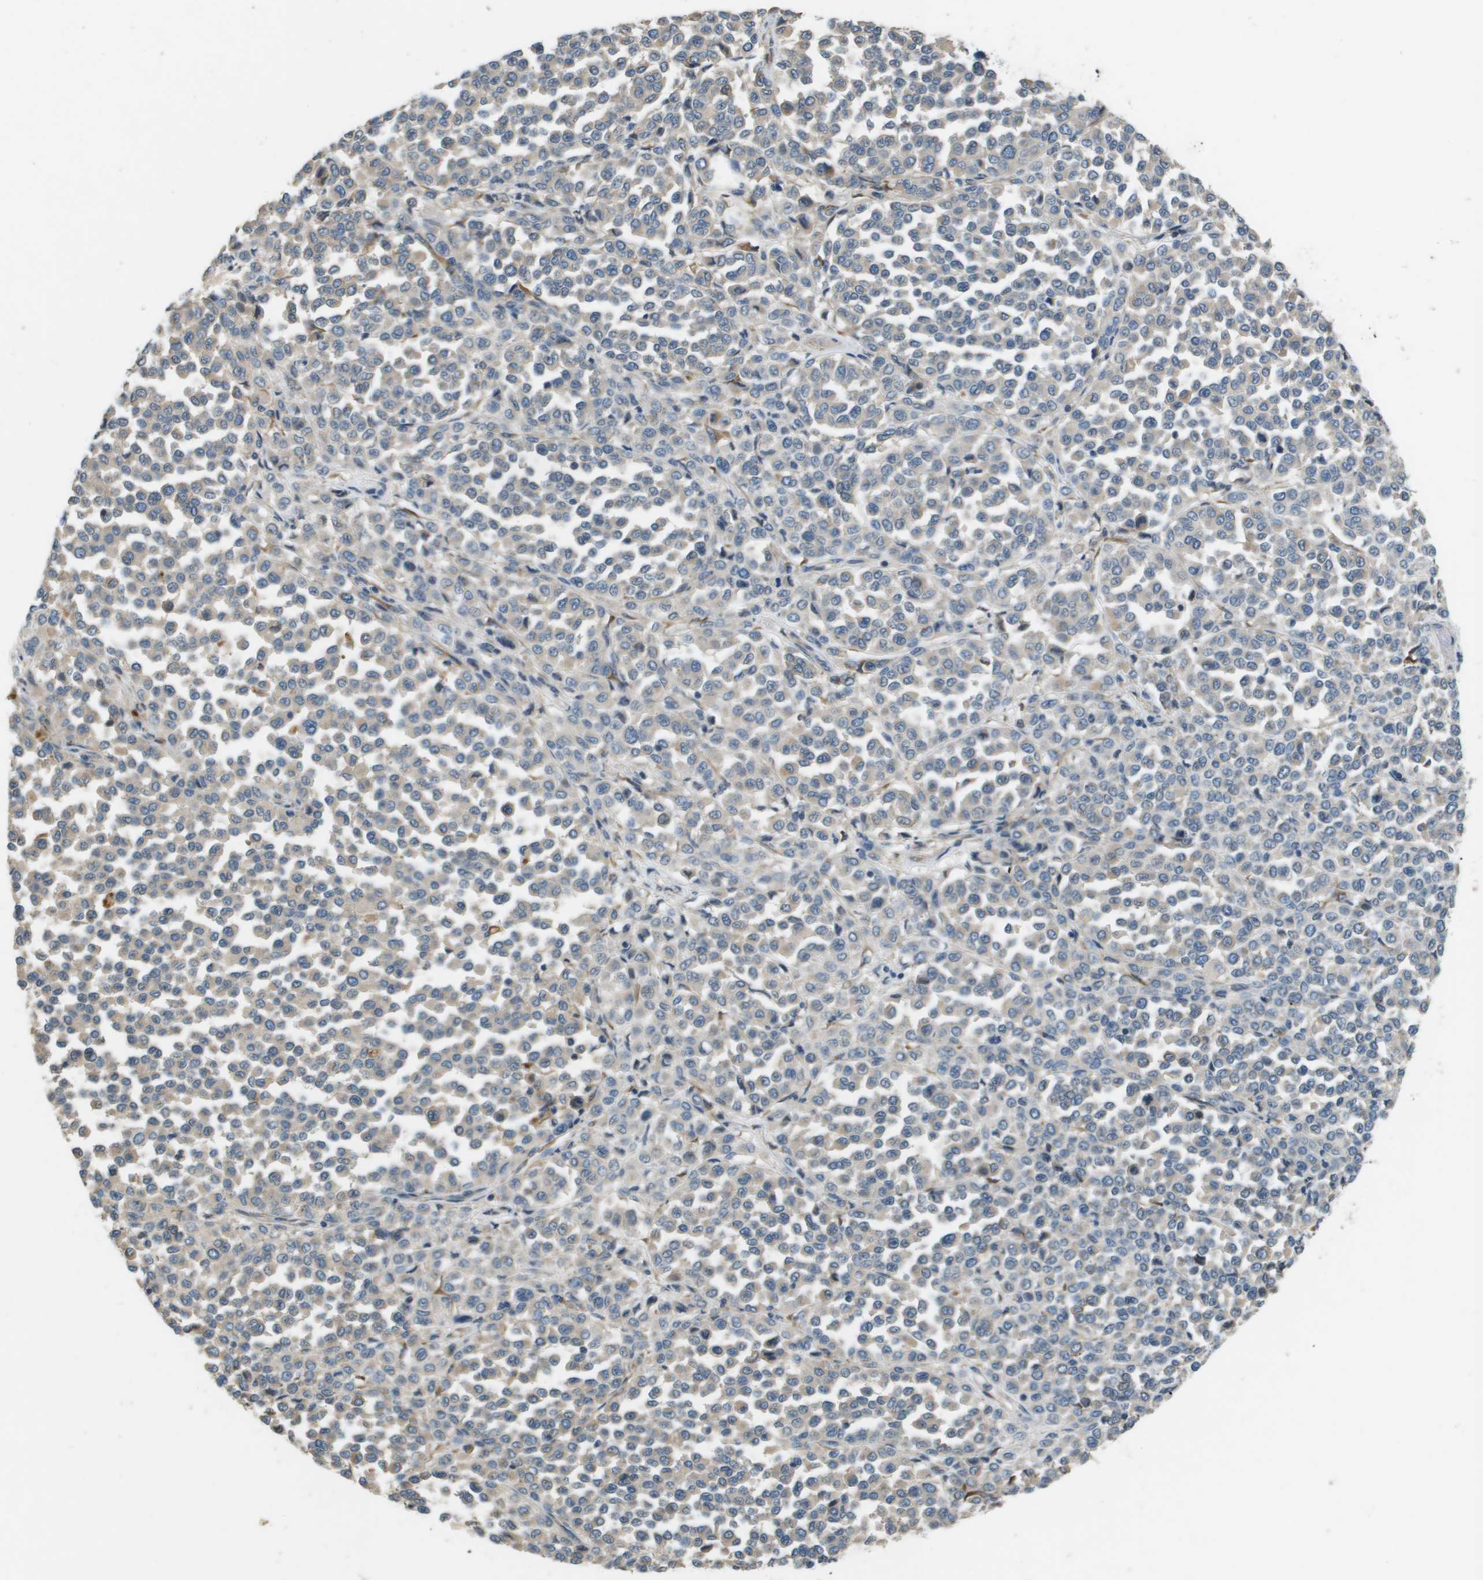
{"staining": {"intensity": "negative", "quantity": "none", "location": "none"}, "tissue": "melanoma", "cell_type": "Tumor cells", "image_type": "cancer", "snomed": [{"axis": "morphology", "description": "Malignant melanoma, Metastatic site"}, {"axis": "topography", "description": "Pancreas"}], "caption": "Immunohistochemistry (IHC) histopathology image of neoplastic tissue: human melanoma stained with DAB demonstrates no significant protein positivity in tumor cells.", "gene": "SAMSN1", "patient": {"sex": "female", "age": 30}}